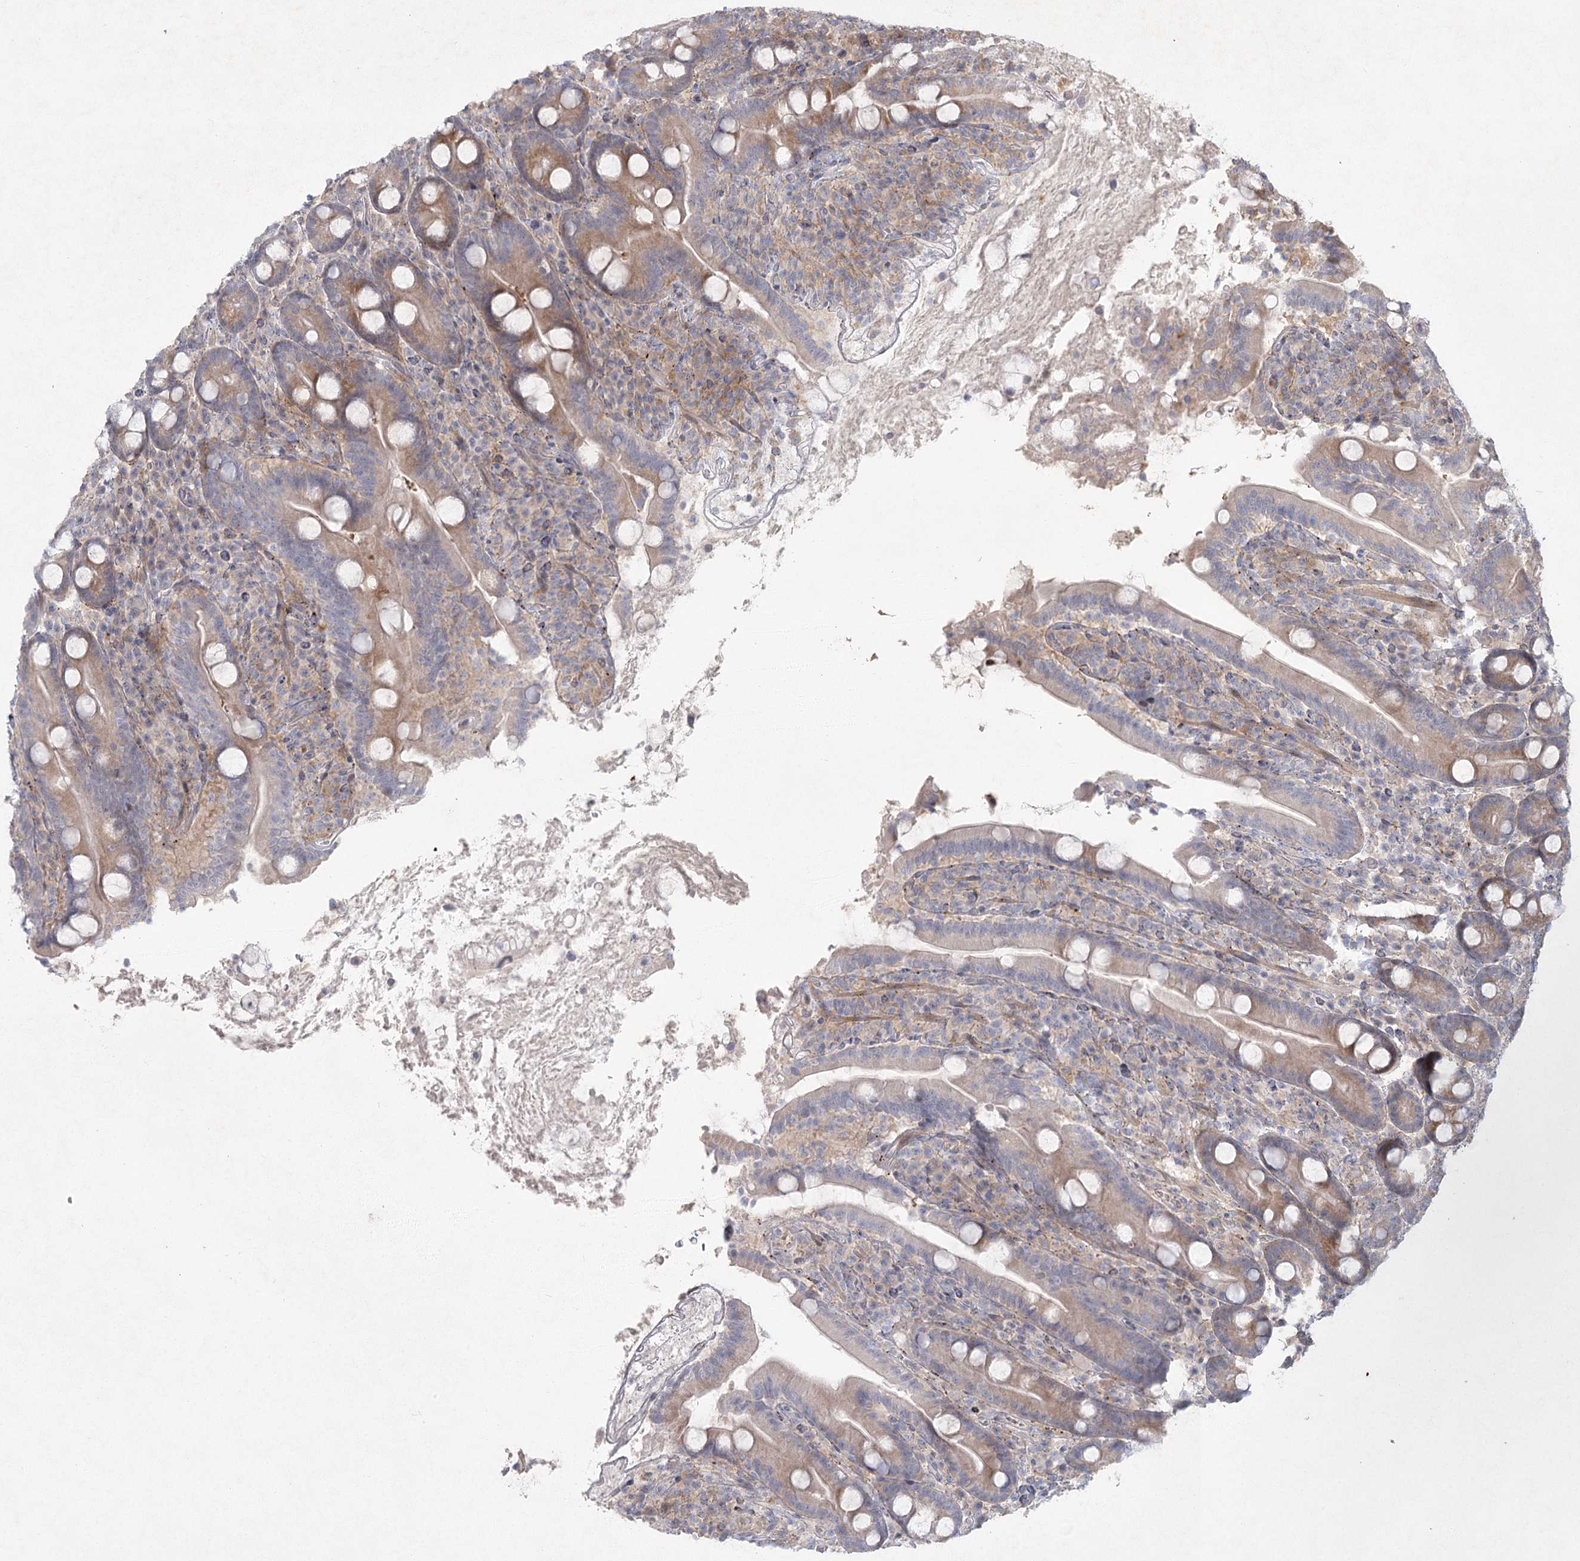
{"staining": {"intensity": "moderate", "quantity": "<25%", "location": "cytoplasmic/membranous"}, "tissue": "duodenum", "cell_type": "Glandular cells", "image_type": "normal", "snomed": [{"axis": "morphology", "description": "Normal tissue, NOS"}, {"axis": "topography", "description": "Duodenum"}], "caption": "The photomicrograph displays immunohistochemical staining of benign duodenum. There is moderate cytoplasmic/membranous staining is identified in about <25% of glandular cells. (Brightfield microscopy of DAB IHC at high magnification).", "gene": "FAM110C", "patient": {"sex": "male", "age": 35}}